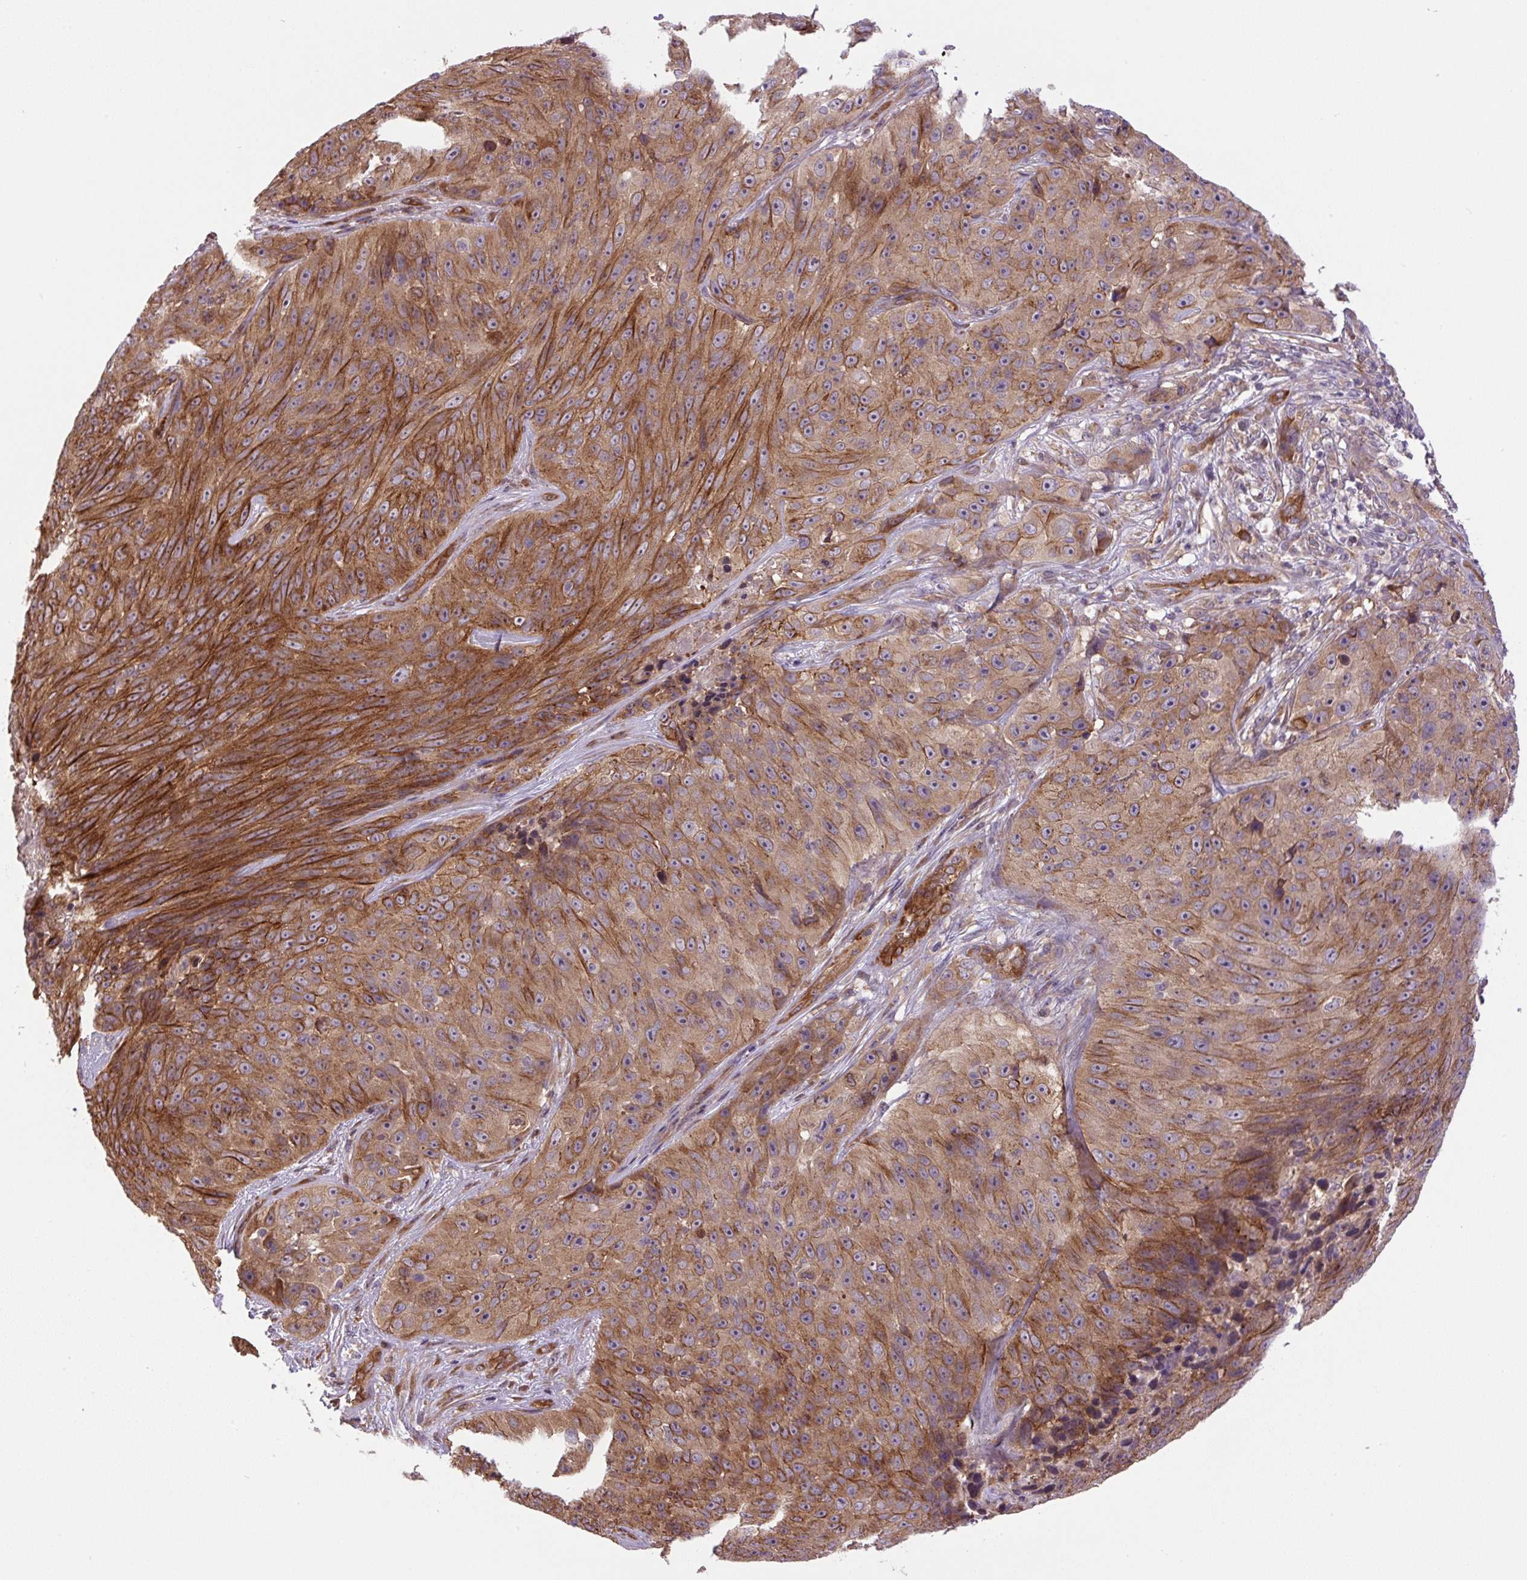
{"staining": {"intensity": "moderate", "quantity": ">75%", "location": "cytoplasmic/membranous"}, "tissue": "skin cancer", "cell_type": "Tumor cells", "image_type": "cancer", "snomed": [{"axis": "morphology", "description": "Squamous cell carcinoma, NOS"}, {"axis": "topography", "description": "Skin"}], "caption": "Moderate cytoplasmic/membranous staining for a protein is appreciated in approximately >75% of tumor cells of squamous cell carcinoma (skin) using IHC.", "gene": "SEPTIN10", "patient": {"sex": "female", "age": 87}}